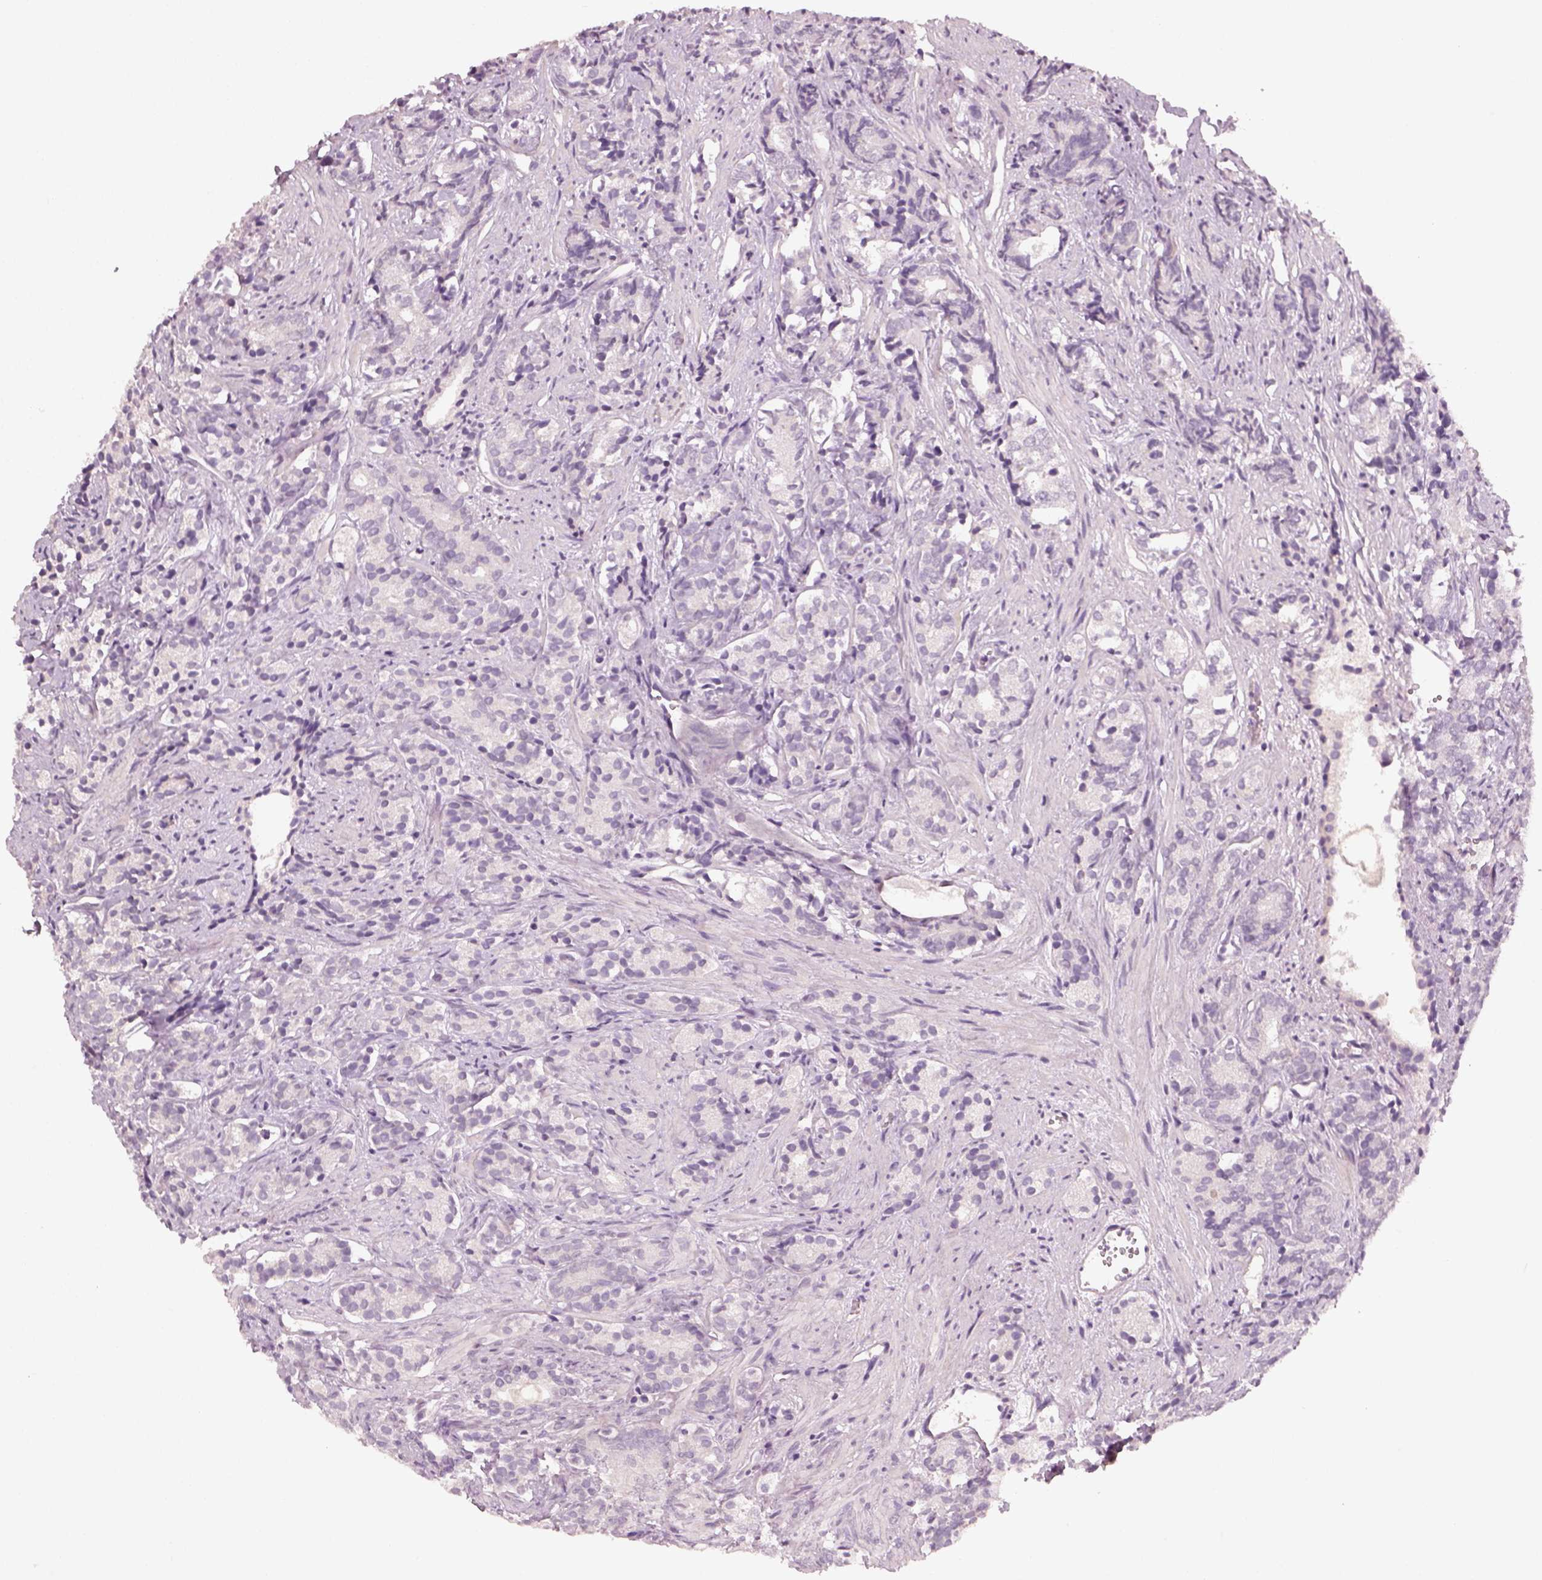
{"staining": {"intensity": "negative", "quantity": "none", "location": "none"}, "tissue": "prostate cancer", "cell_type": "Tumor cells", "image_type": "cancer", "snomed": [{"axis": "morphology", "description": "Adenocarcinoma, High grade"}, {"axis": "topography", "description": "Prostate"}], "caption": "High magnification brightfield microscopy of prostate cancer (adenocarcinoma (high-grade)) stained with DAB (3,3'-diaminobenzidine) (brown) and counterstained with hematoxylin (blue): tumor cells show no significant expression.", "gene": "PENK", "patient": {"sex": "male", "age": 84}}